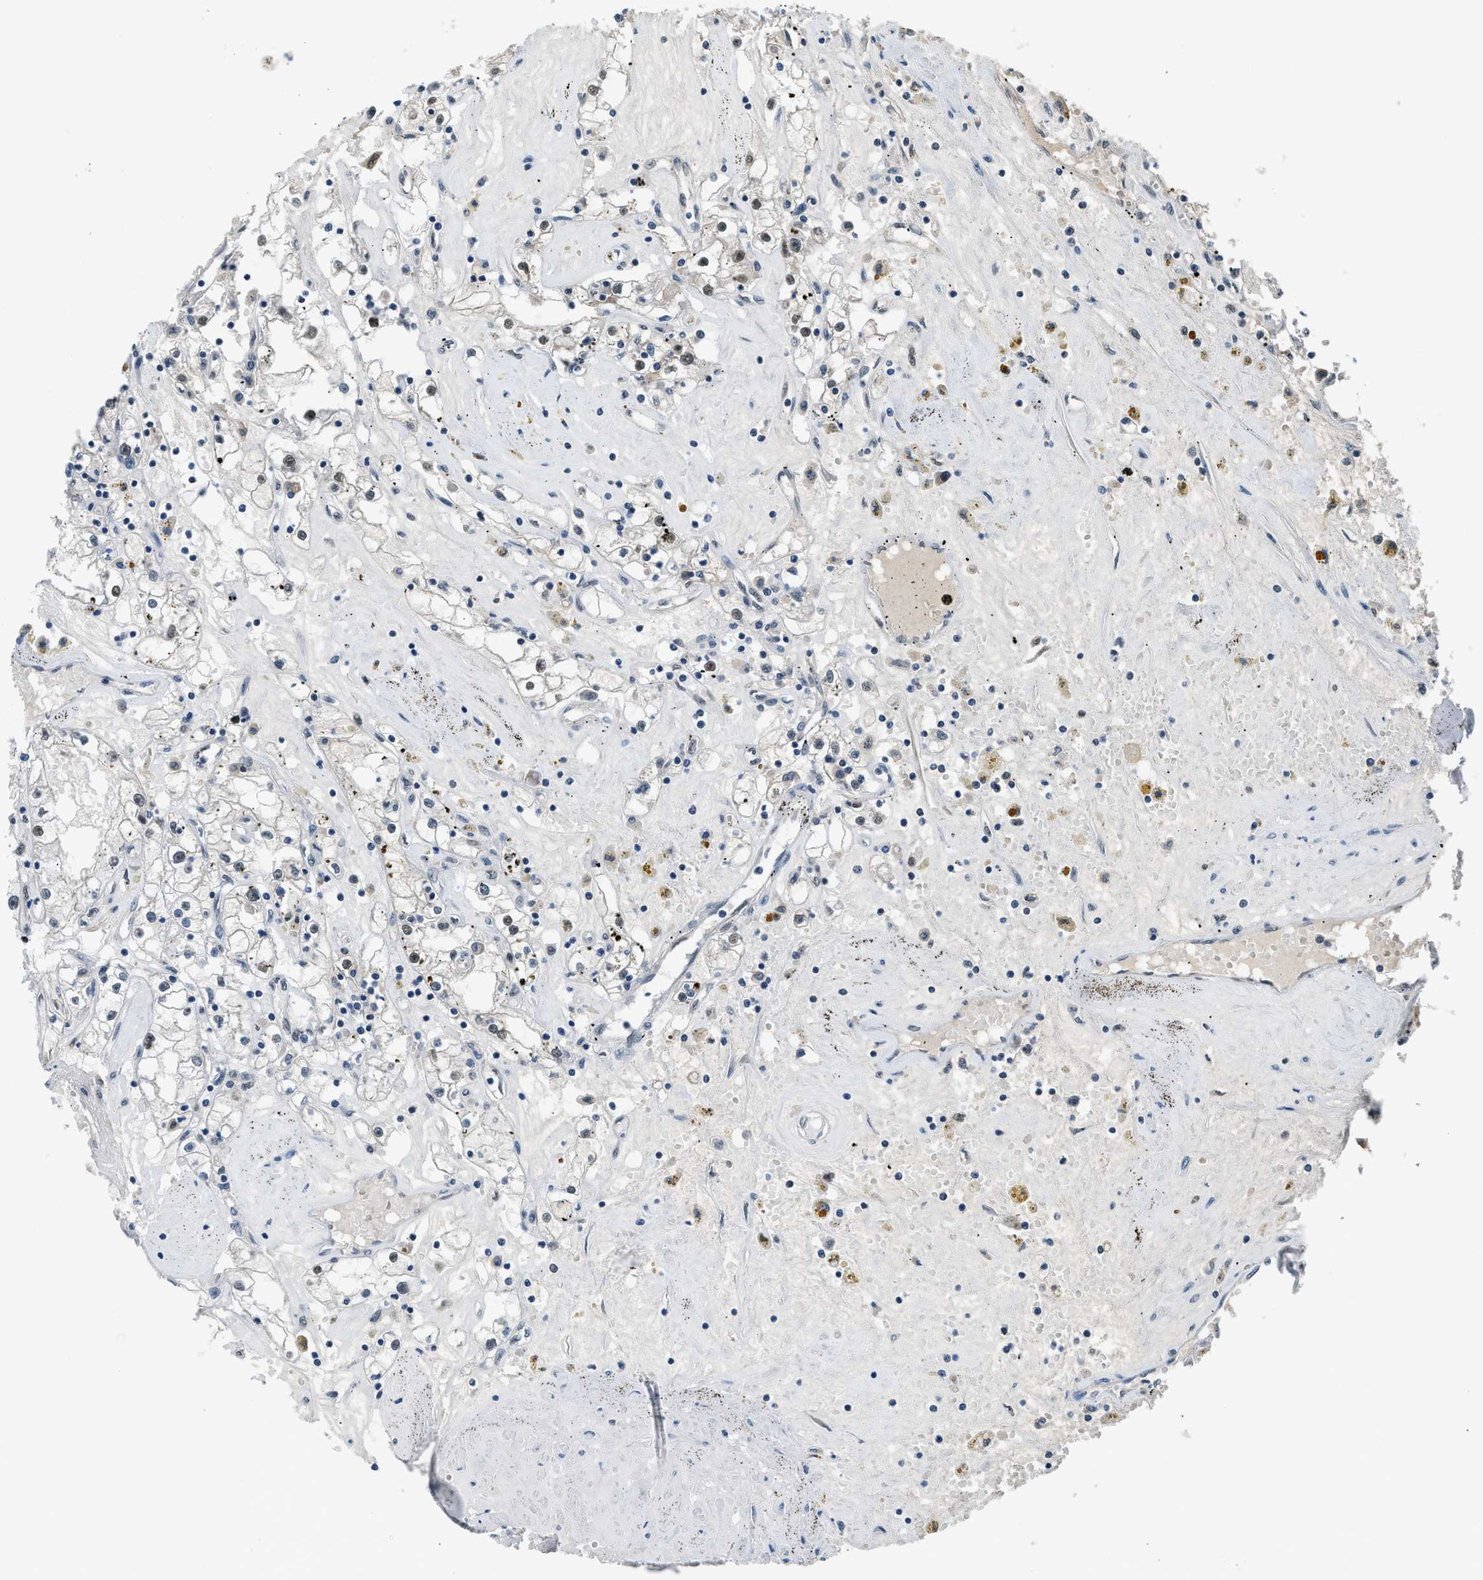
{"staining": {"intensity": "weak", "quantity": "<25%", "location": "nuclear"}, "tissue": "renal cancer", "cell_type": "Tumor cells", "image_type": "cancer", "snomed": [{"axis": "morphology", "description": "Adenocarcinoma, NOS"}, {"axis": "topography", "description": "Kidney"}], "caption": "Protein analysis of renal cancer (adenocarcinoma) reveals no significant positivity in tumor cells.", "gene": "ALX1", "patient": {"sex": "male", "age": 56}}